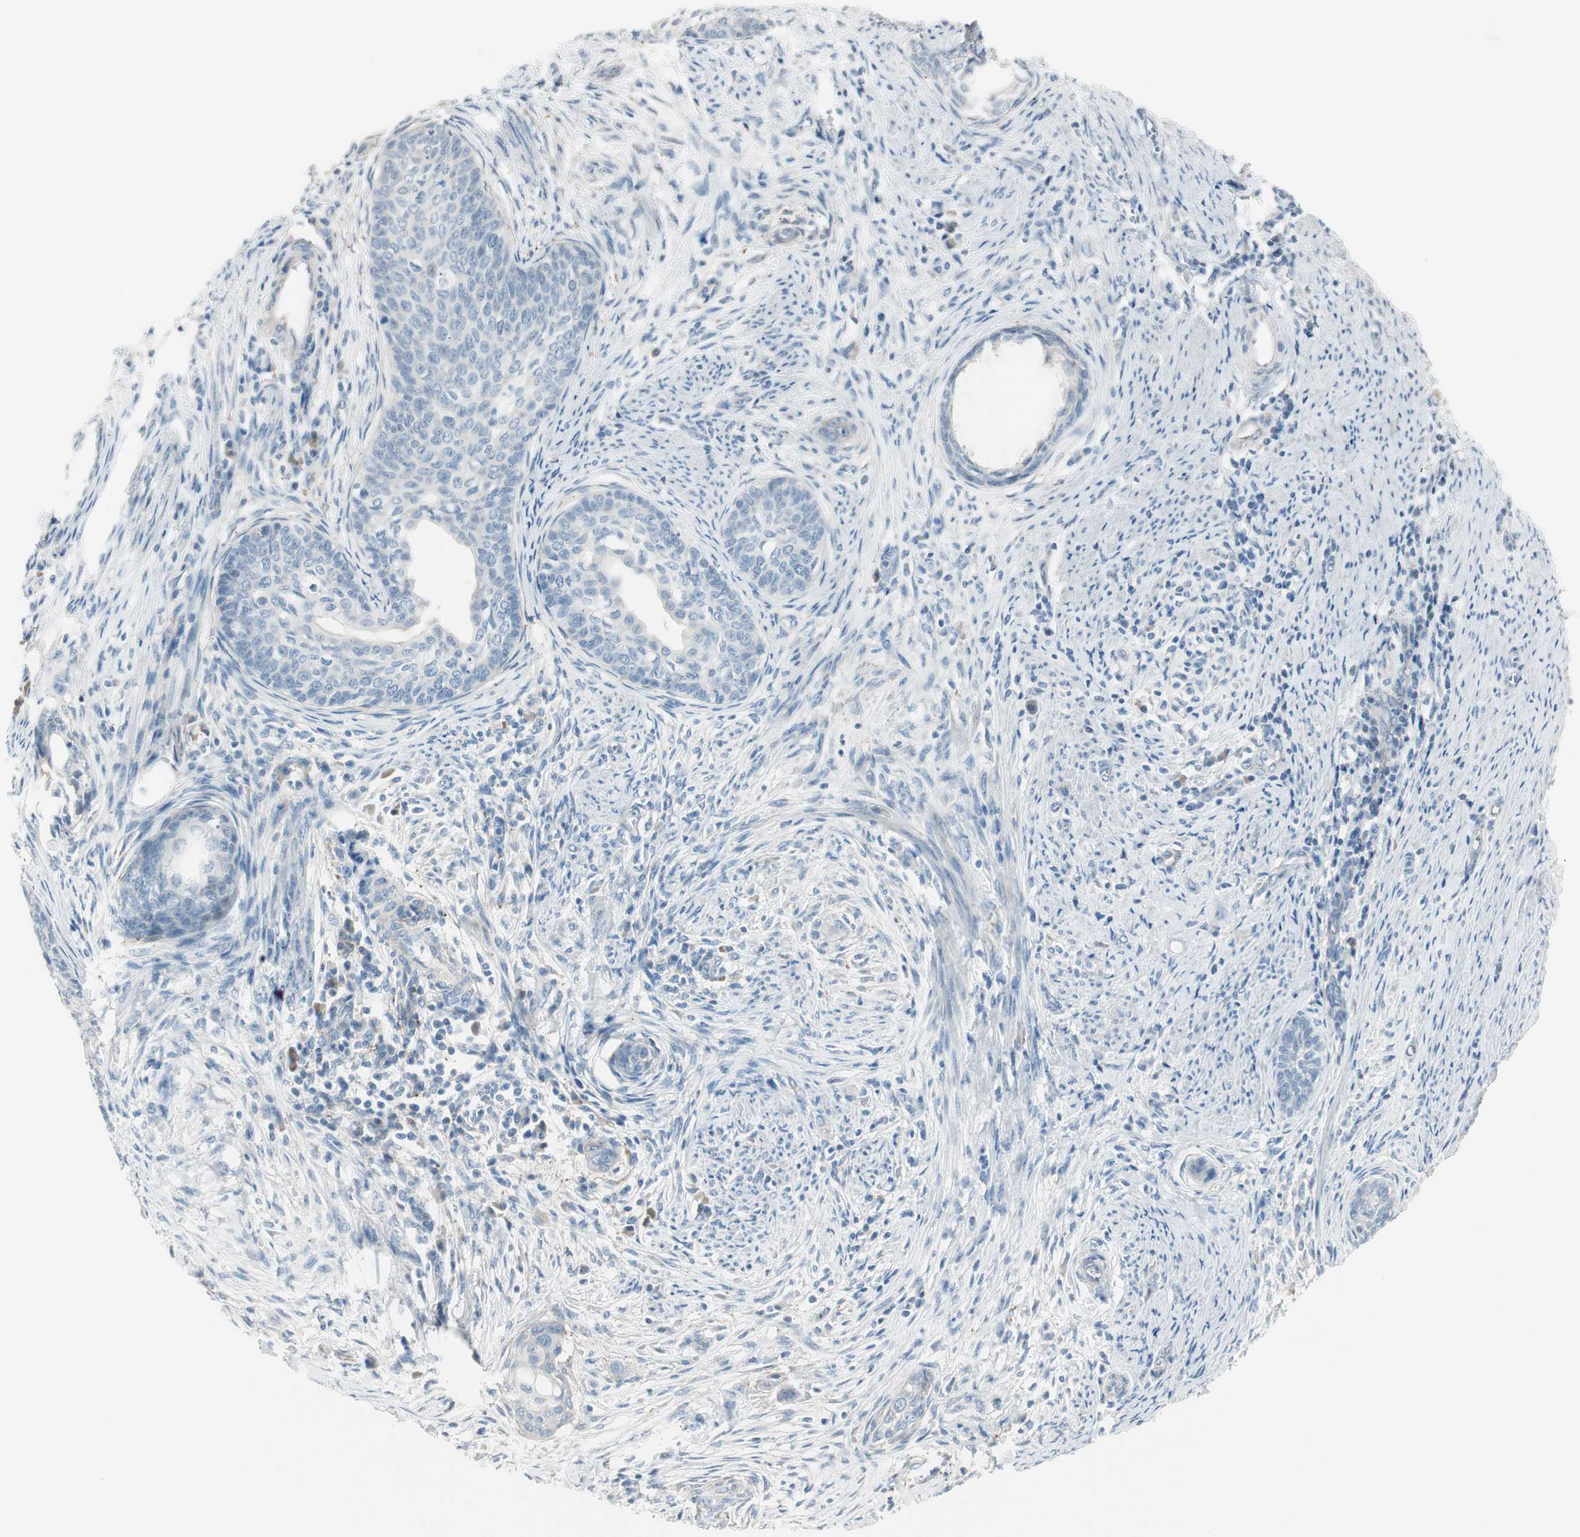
{"staining": {"intensity": "negative", "quantity": "none", "location": "none"}, "tissue": "cervical cancer", "cell_type": "Tumor cells", "image_type": "cancer", "snomed": [{"axis": "morphology", "description": "Squamous cell carcinoma, NOS"}, {"axis": "topography", "description": "Cervix"}], "caption": "Human cervical squamous cell carcinoma stained for a protein using IHC displays no staining in tumor cells.", "gene": "CACNA2D1", "patient": {"sex": "female", "age": 33}}